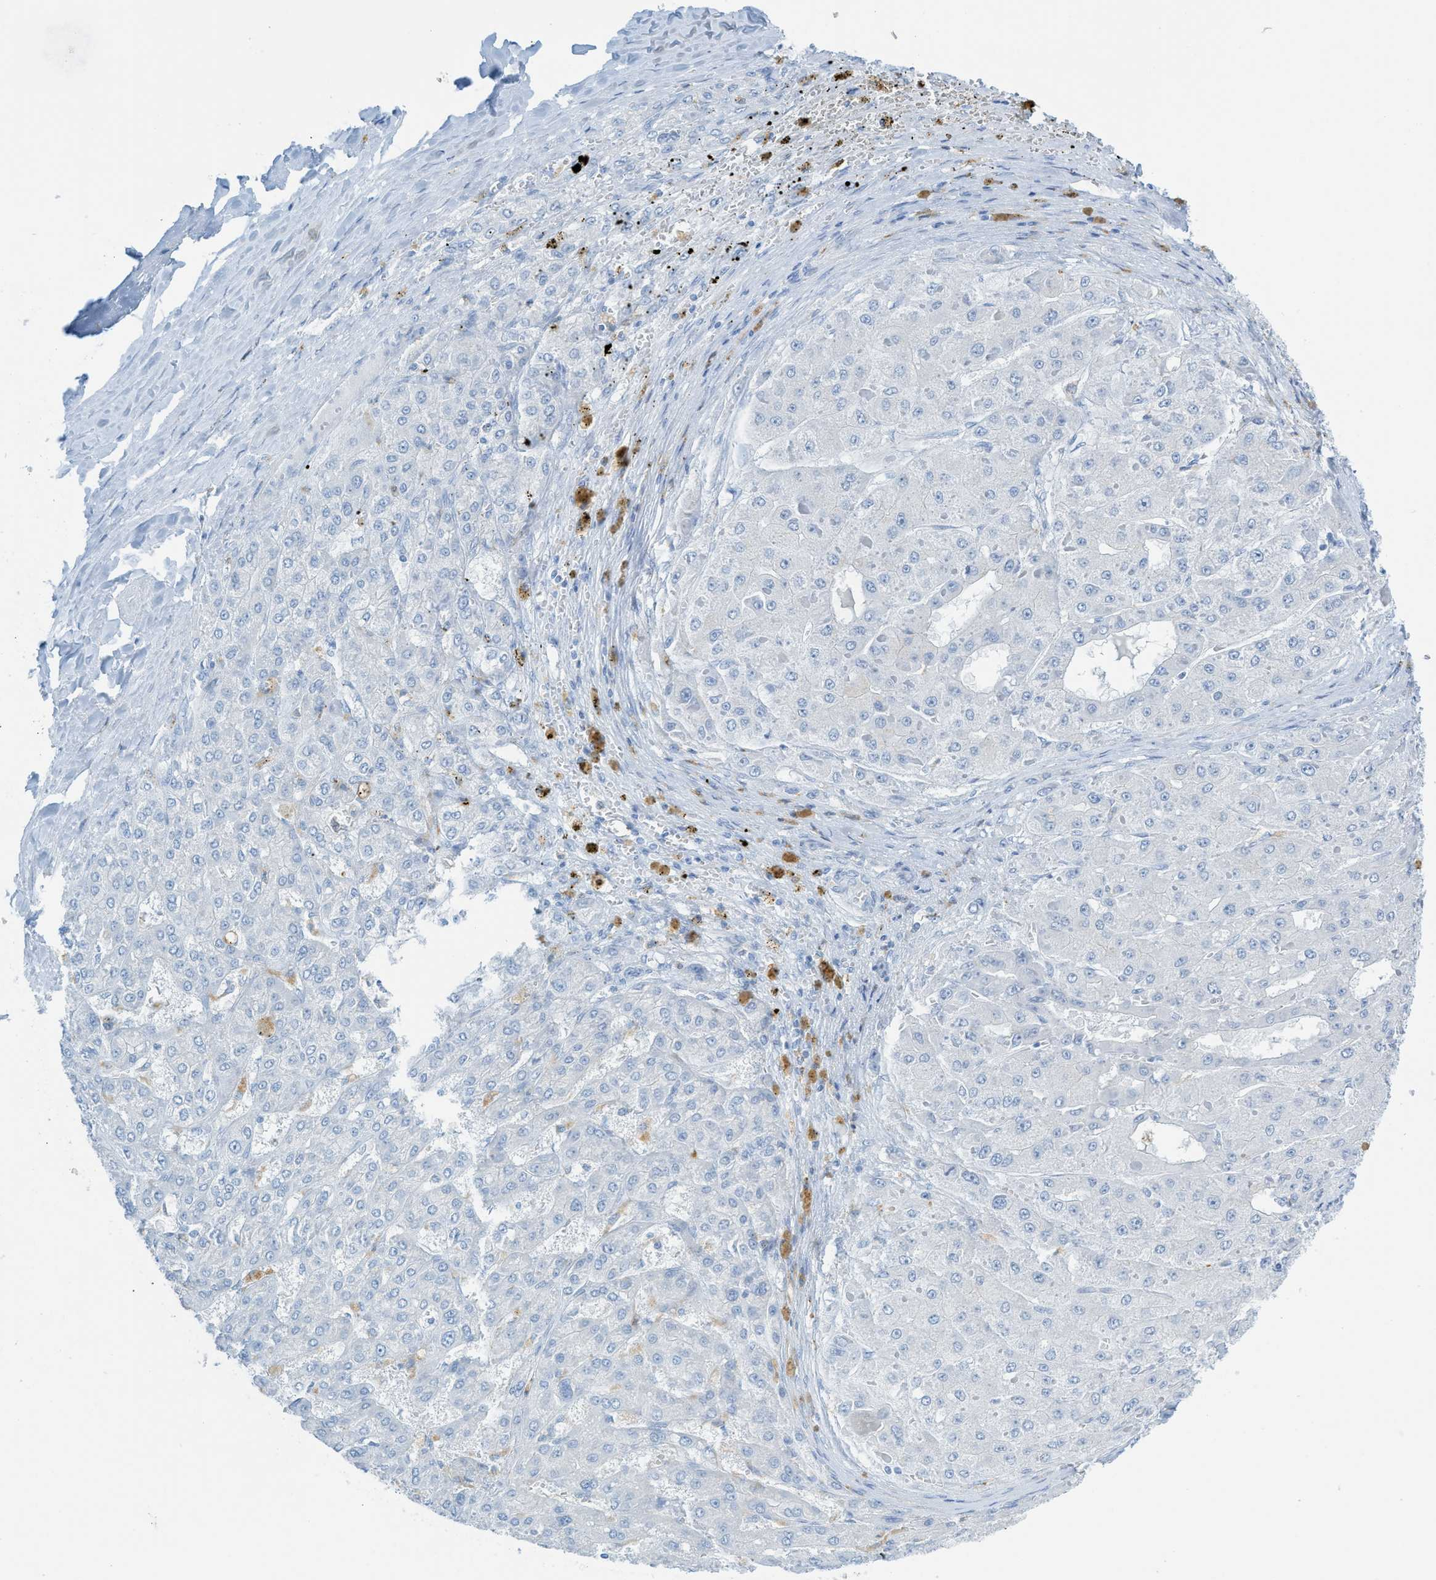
{"staining": {"intensity": "negative", "quantity": "none", "location": "none"}, "tissue": "liver cancer", "cell_type": "Tumor cells", "image_type": "cancer", "snomed": [{"axis": "morphology", "description": "Carcinoma, Hepatocellular, NOS"}, {"axis": "topography", "description": "Liver"}], "caption": "Immunohistochemistry (IHC) histopathology image of neoplastic tissue: liver cancer (hepatocellular carcinoma) stained with DAB (3,3'-diaminobenzidine) shows no significant protein staining in tumor cells.", "gene": "C21orf62", "patient": {"sex": "female", "age": 73}}